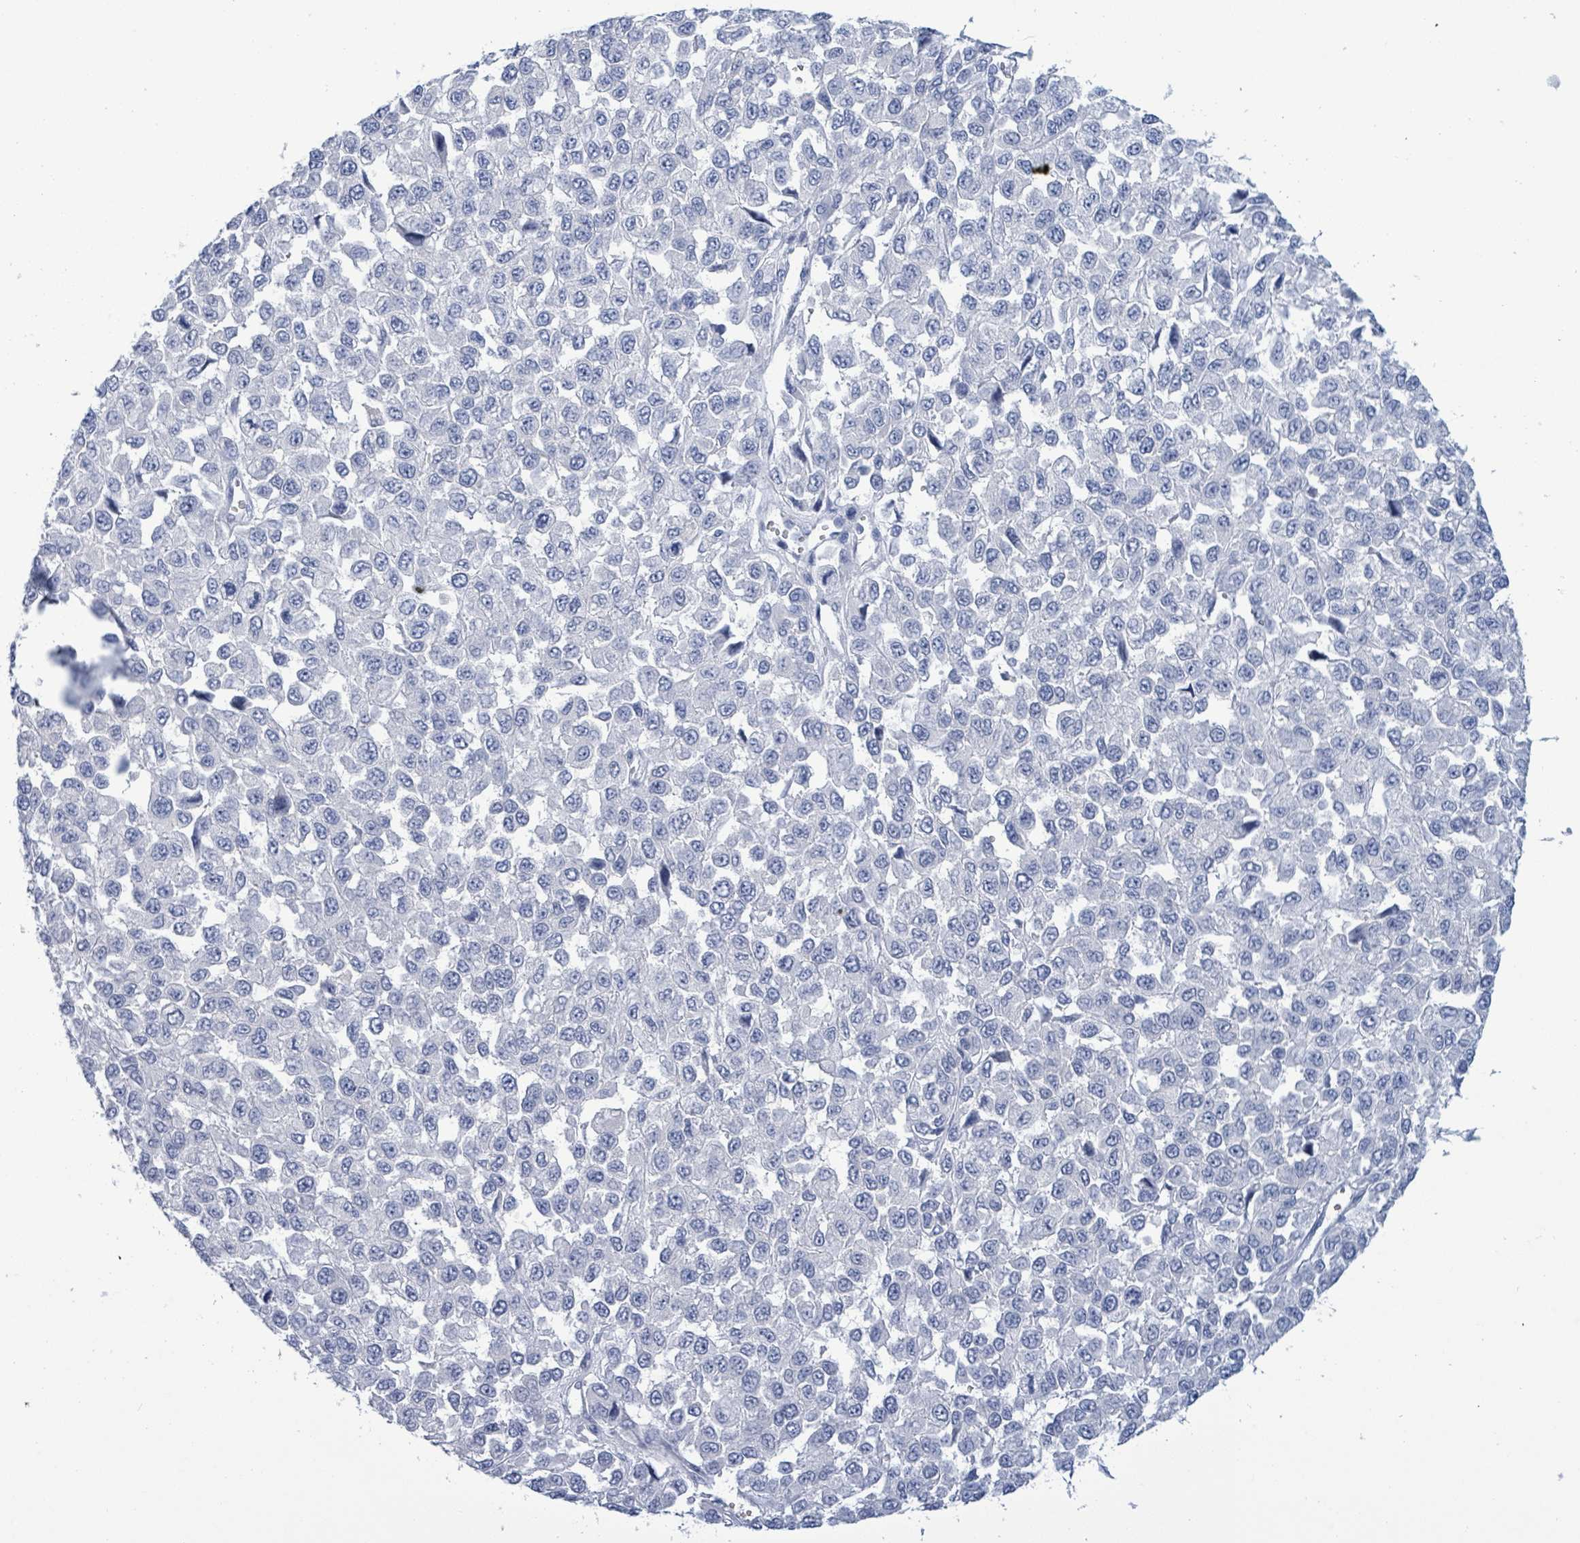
{"staining": {"intensity": "negative", "quantity": "none", "location": "none"}, "tissue": "melanoma", "cell_type": "Tumor cells", "image_type": "cancer", "snomed": [{"axis": "morphology", "description": "Malignant melanoma, NOS"}, {"axis": "topography", "description": "Skin"}], "caption": "Protein analysis of malignant melanoma demonstrates no significant positivity in tumor cells.", "gene": "NTN3", "patient": {"sex": "male", "age": 62}}